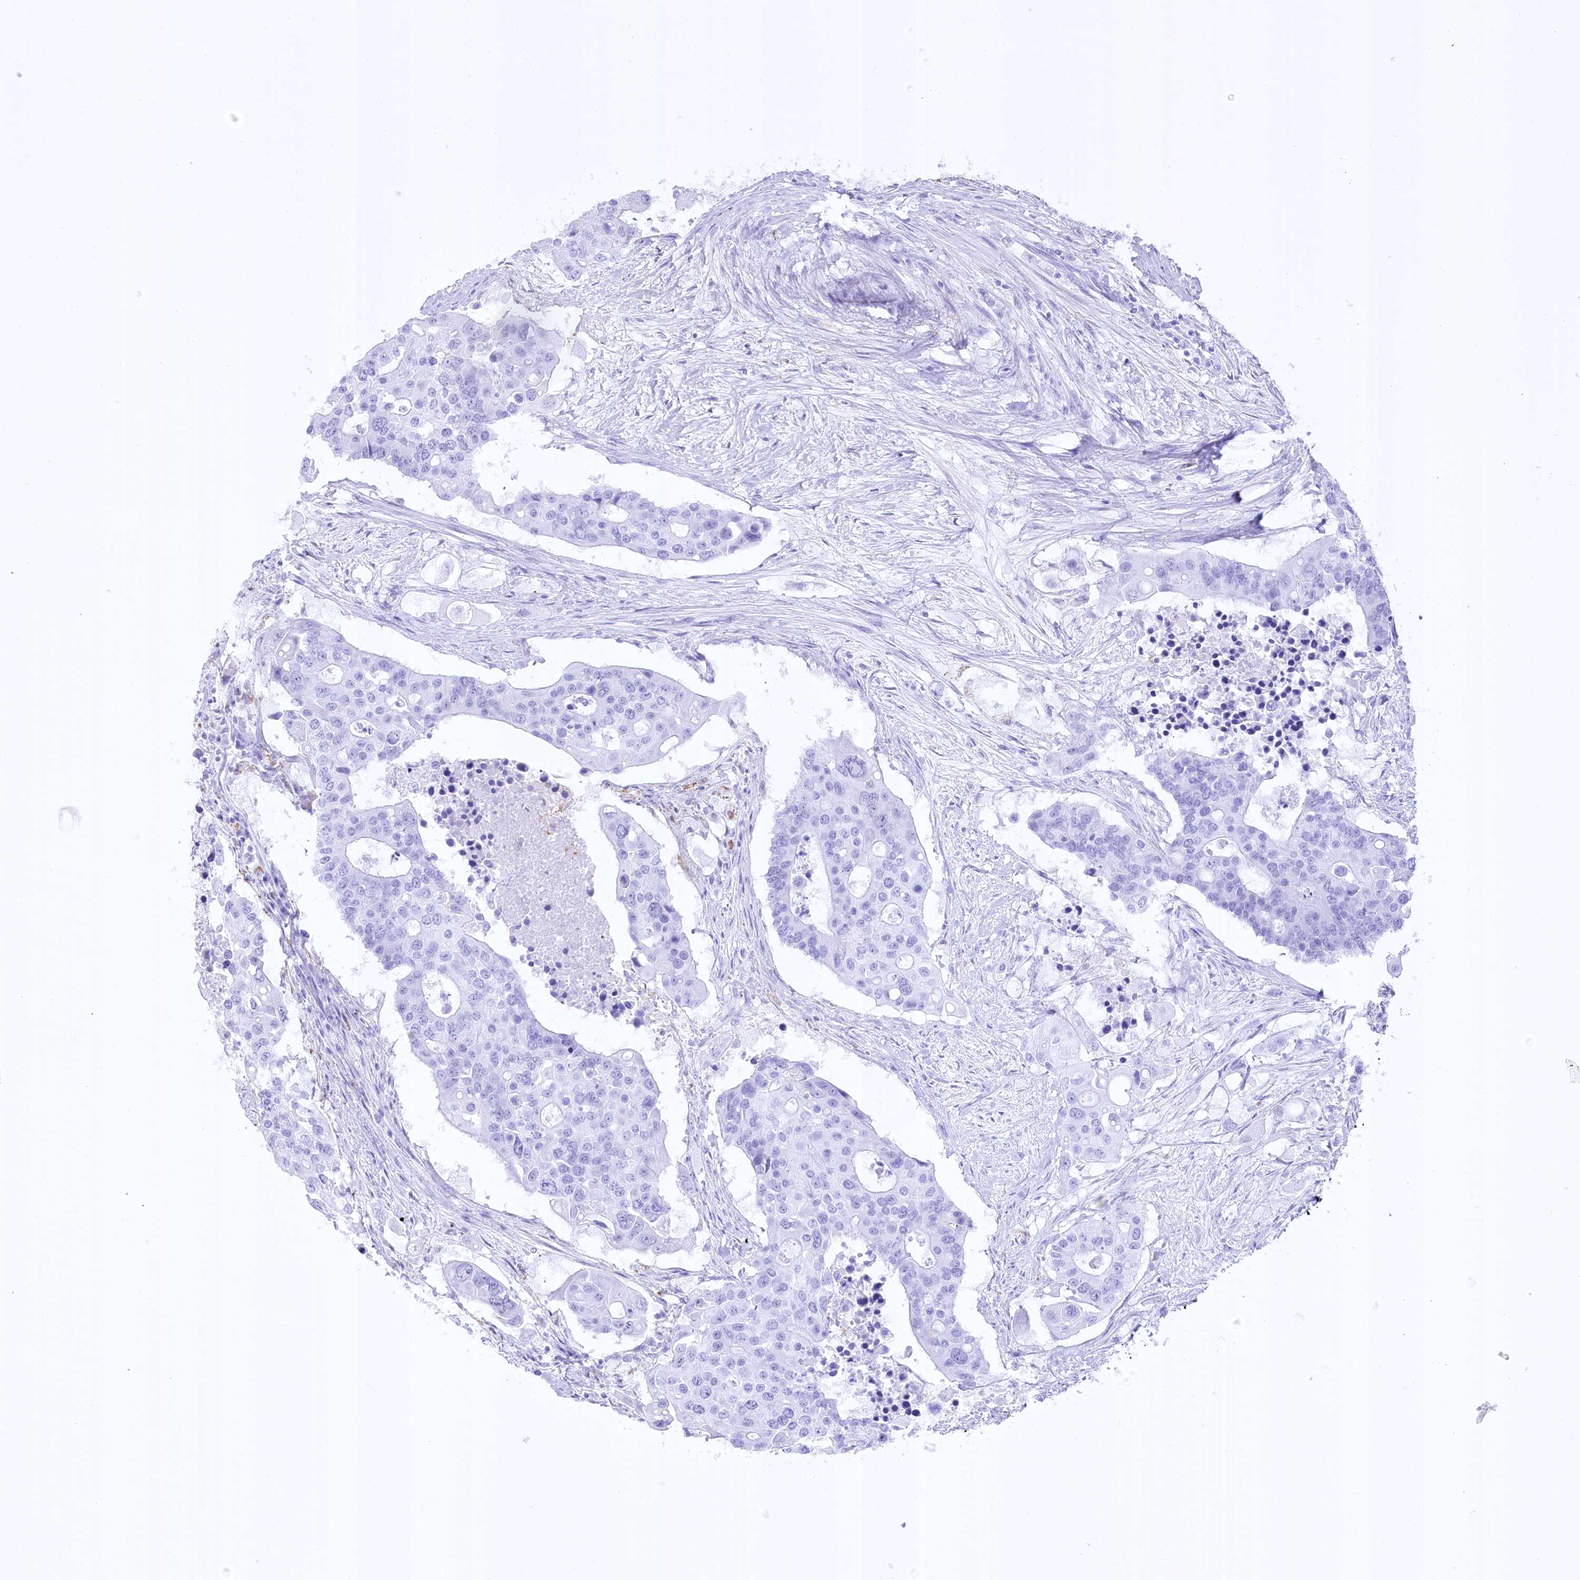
{"staining": {"intensity": "negative", "quantity": "none", "location": "none"}, "tissue": "colorectal cancer", "cell_type": "Tumor cells", "image_type": "cancer", "snomed": [{"axis": "morphology", "description": "Adenocarcinoma, NOS"}, {"axis": "topography", "description": "Colon"}], "caption": "Immunohistochemical staining of colorectal cancer (adenocarcinoma) exhibits no significant staining in tumor cells. The staining was performed using DAB to visualize the protein expression in brown, while the nuclei were stained in blue with hematoxylin (Magnification: 20x).", "gene": "CEP164", "patient": {"sex": "male", "age": 77}}